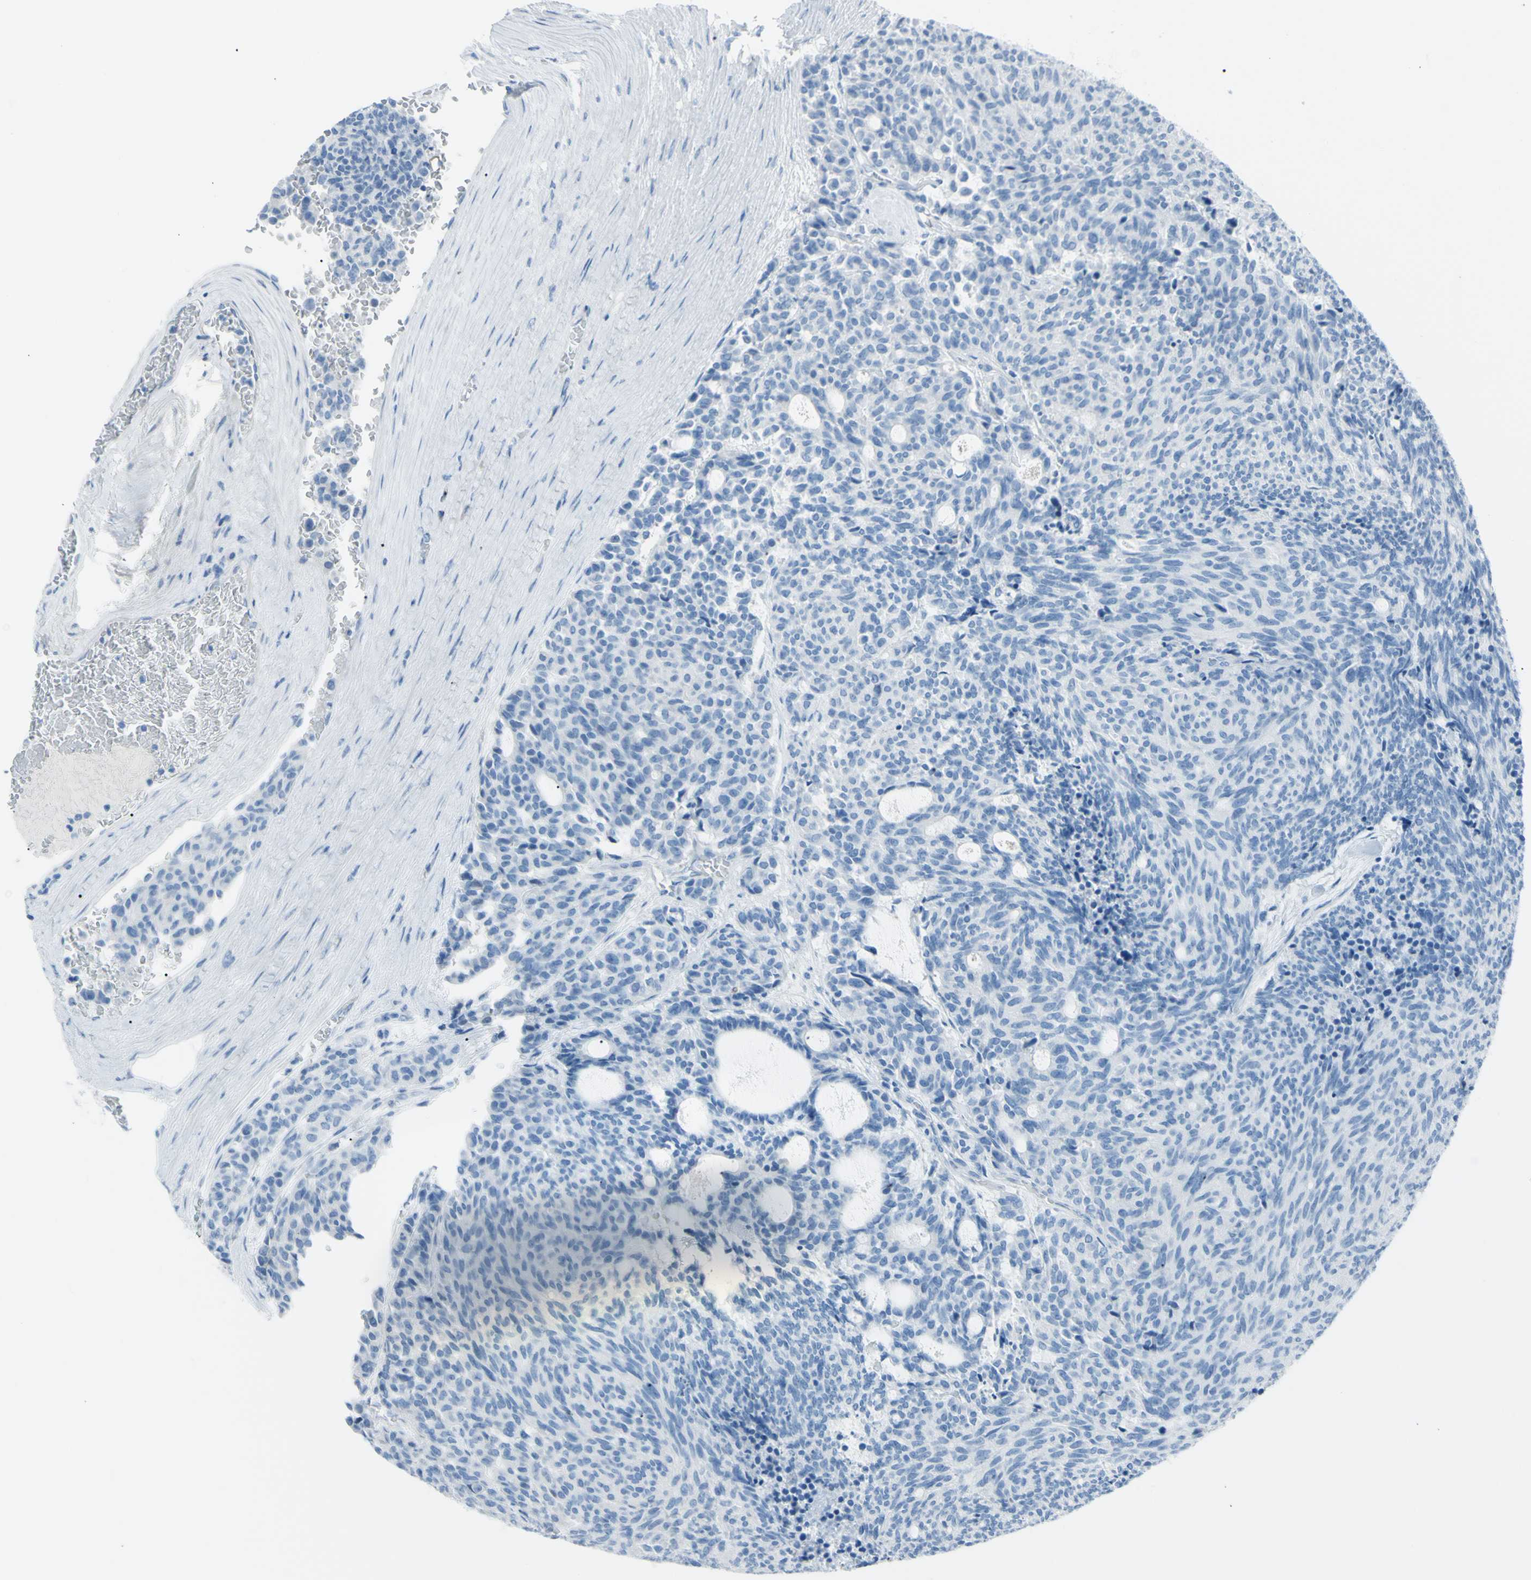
{"staining": {"intensity": "negative", "quantity": "none", "location": "none"}, "tissue": "carcinoid", "cell_type": "Tumor cells", "image_type": "cancer", "snomed": [{"axis": "morphology", "description": "Carcinoid, malignant, NOS"}, {"axis": "topography", "description": "Pancreas"}], "caption": "Immunohistochemical staining of human carcinoid (malignant) demonstrates no significant staining in tumor cells.", "gene": "TFPI2", "patient": {"sex": "female", "age": 54}}